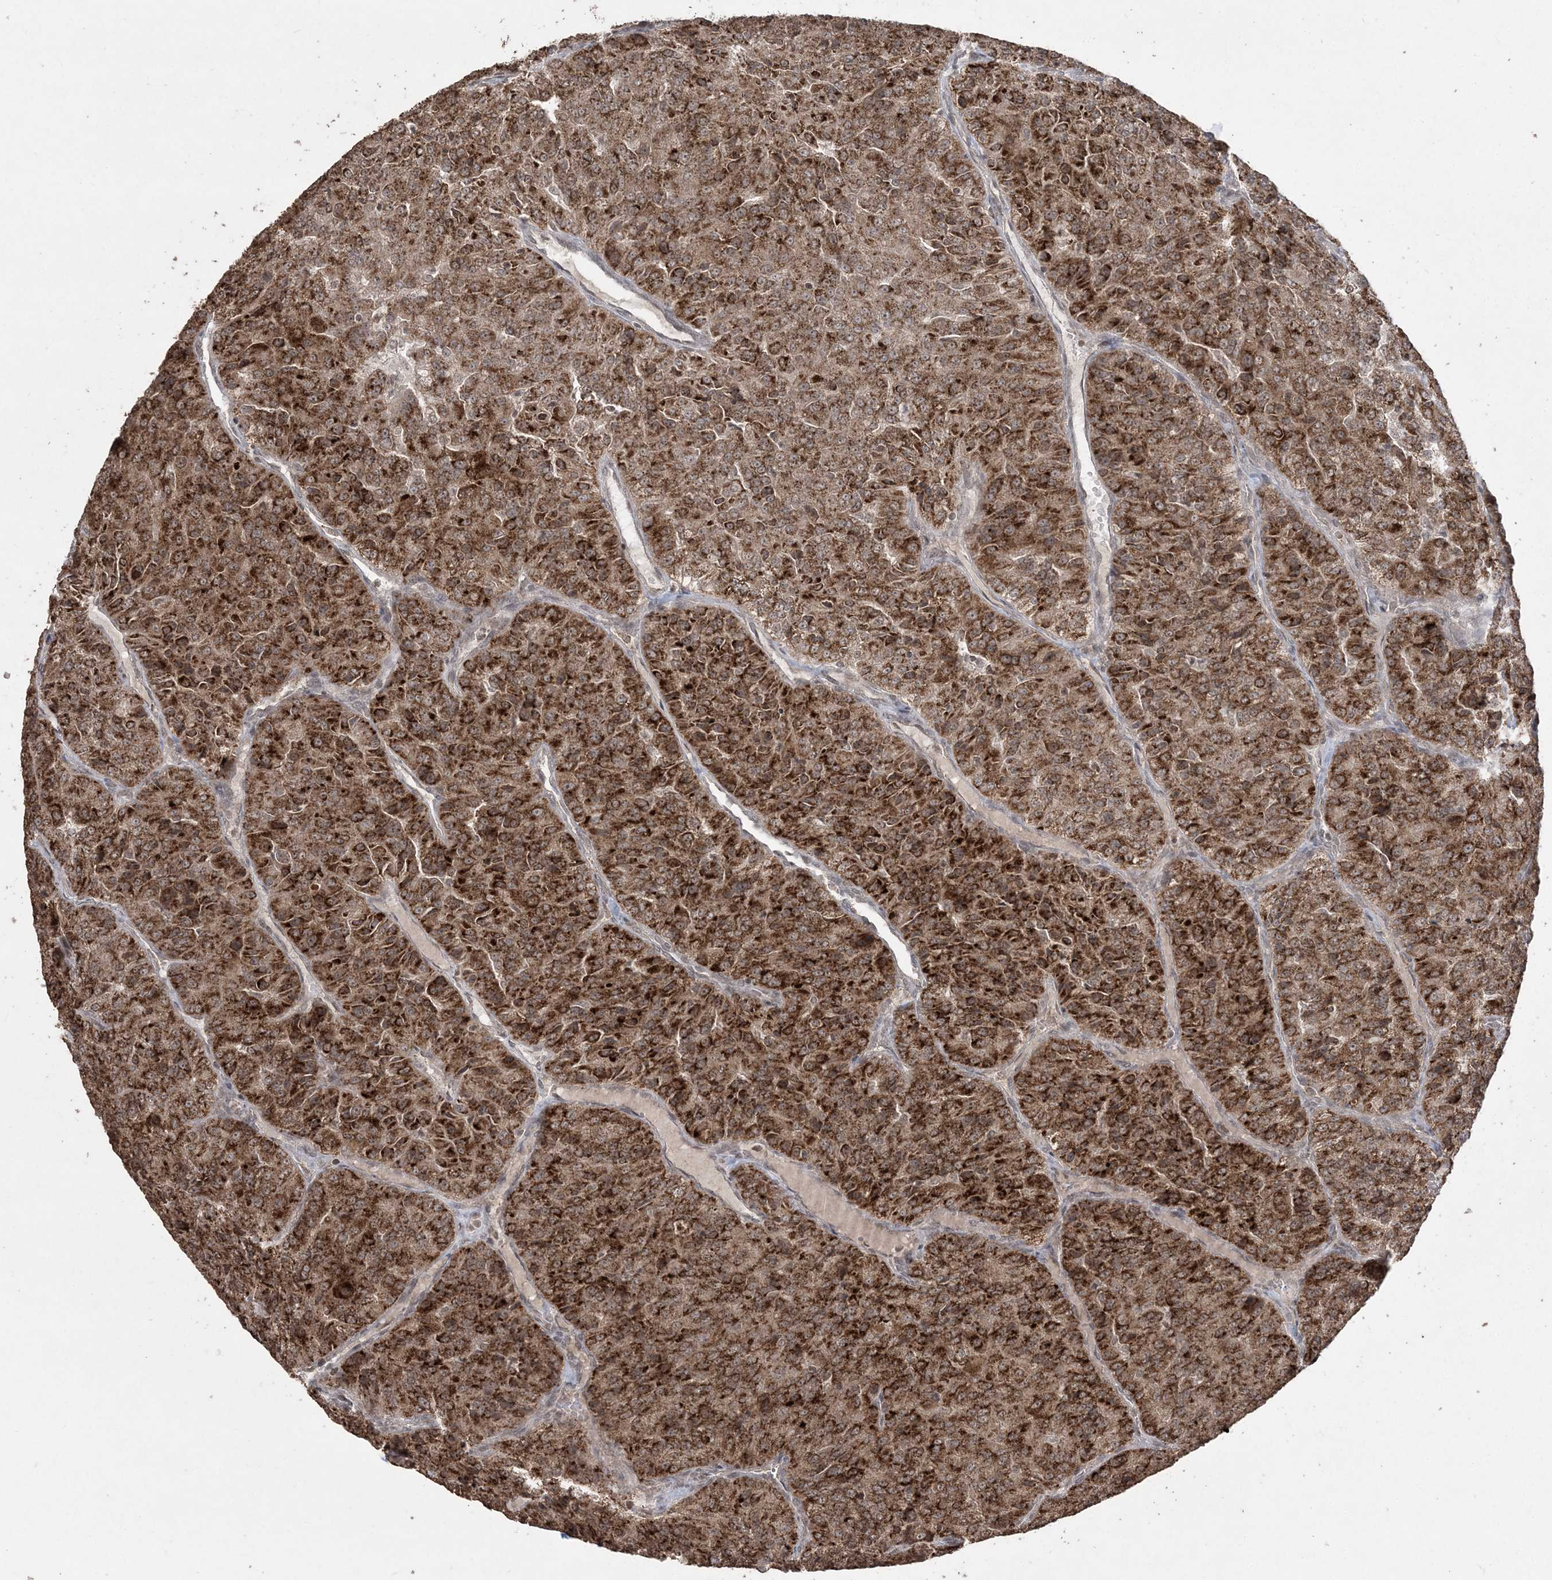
{"staining": {"intensity": "strong", "quantity": ">75%", "location": "cytoplasmic/membranous"}, "tissue": "renal cancer", "cell_type": "Tumor cells", "image_type": "cancer", "snomed": [{"axis": "morphology", "description": "Adenocarcinoma, NOS"}, {"axis": "topography", "description": "Kidney"}], "caption": "Protein analysis of renal cancer (adenocarcinoma) tissue displays strong cytoplasmic/membranous positivity in approximately >75% of tumor cells. The staining is performed using DAB brown chromogen to label protein expression. The nuclei are counter-stained blue using hematoxylin.", "gene": "EHHADH", "patient": {"sex": "female", "age": 63}}